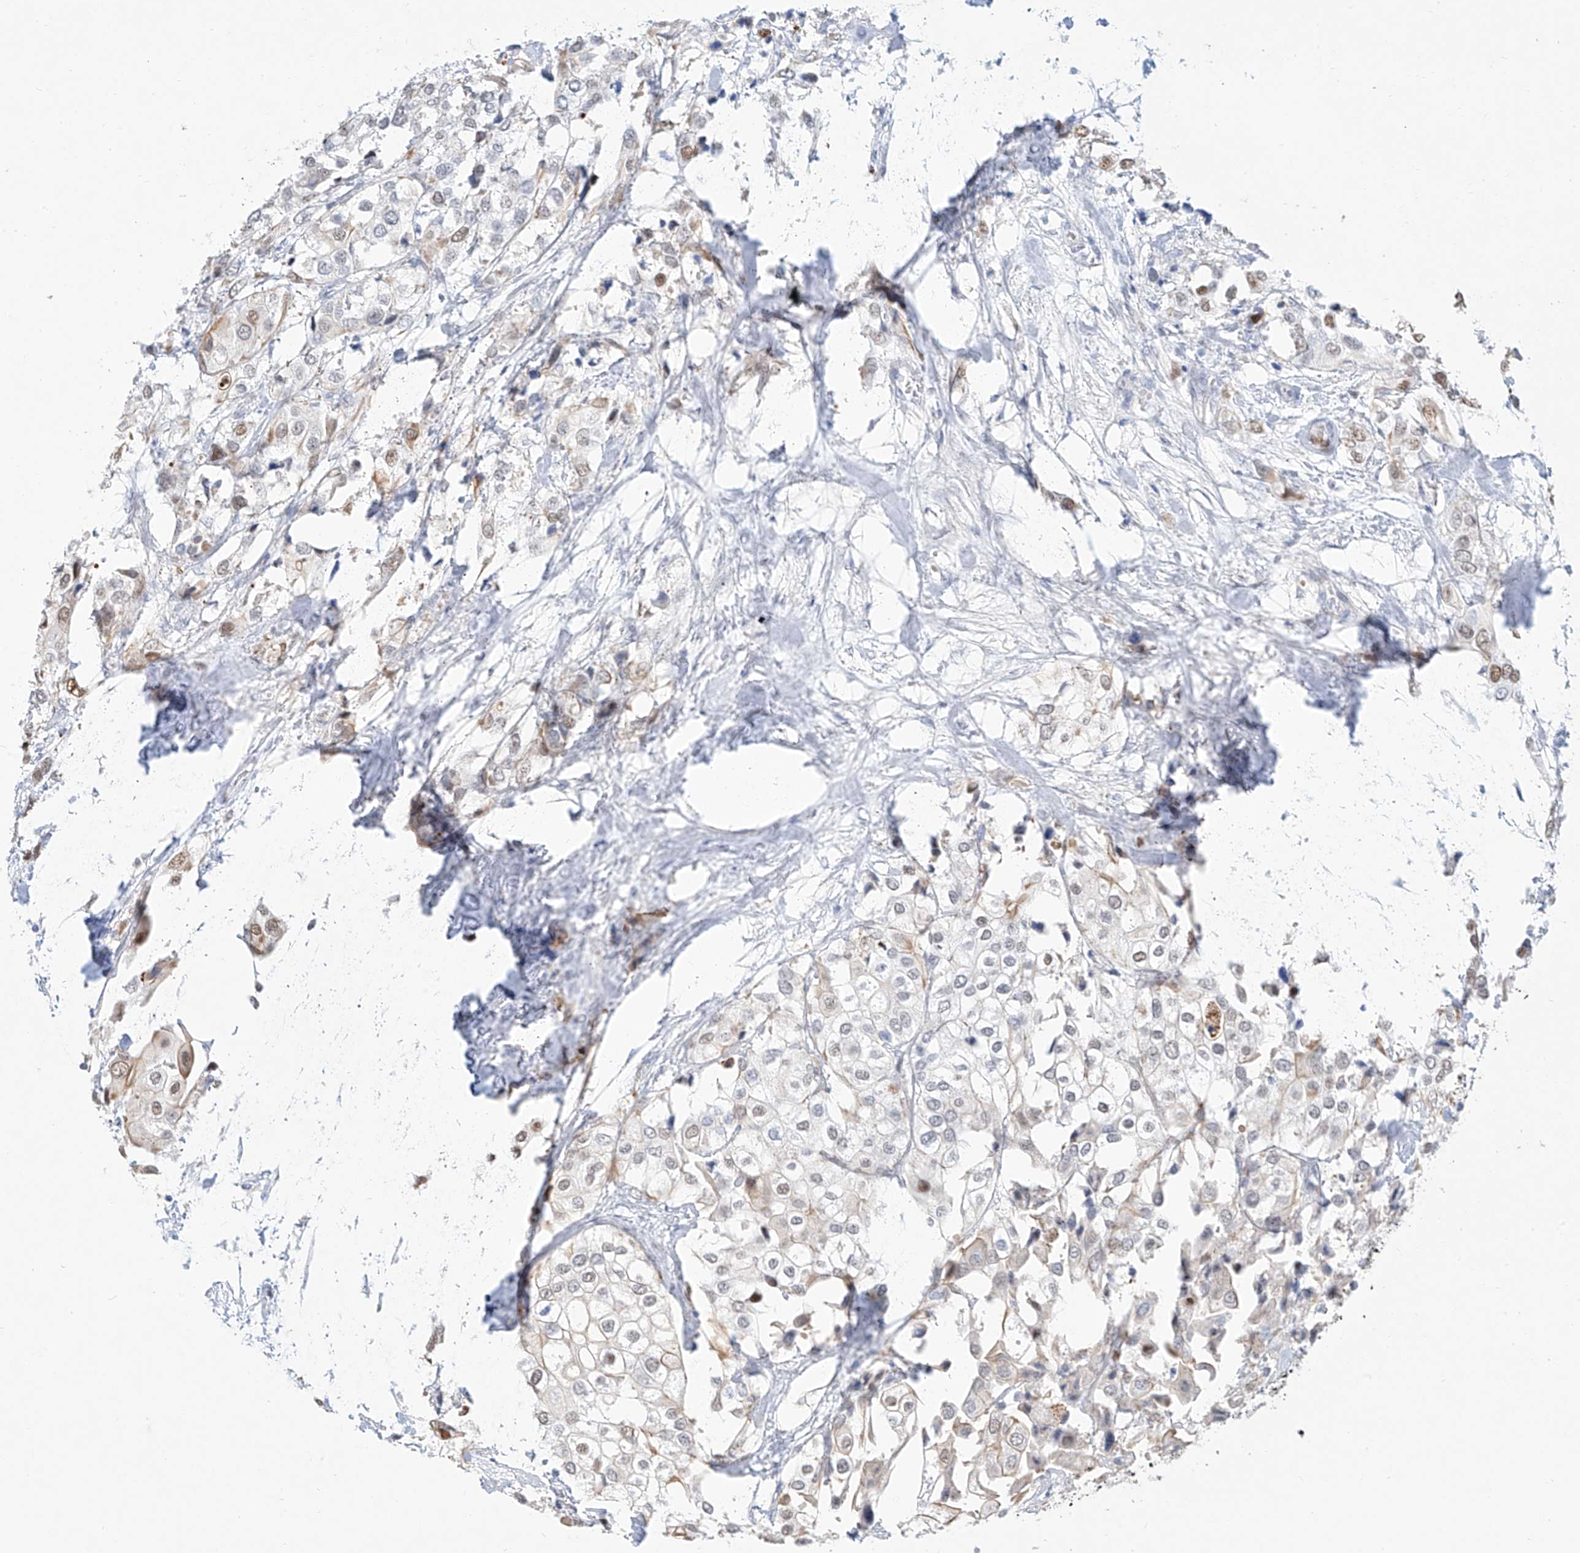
{"staining": {"intensity": "weak", "quantity": "<25%", "location": "cytoplasmic/membranous,nuclear"}, "tissue": "urothelial cancer", "cell_type": "Tumor cells", "image_type": "cancer", "snomed": [{"axis": "morphology", "description": "Urothelial carcinoma, High grade"}, {"axis": "topography", "description": "Urinary bladder"}], "caption": "This is an immunohistochemistry (IHC) micrograph of urothelial carcinoma (high-grade). There is no expression in tumor cells.", "gene": "SNU13", "patient": {"sex": "male", "age": 64}}